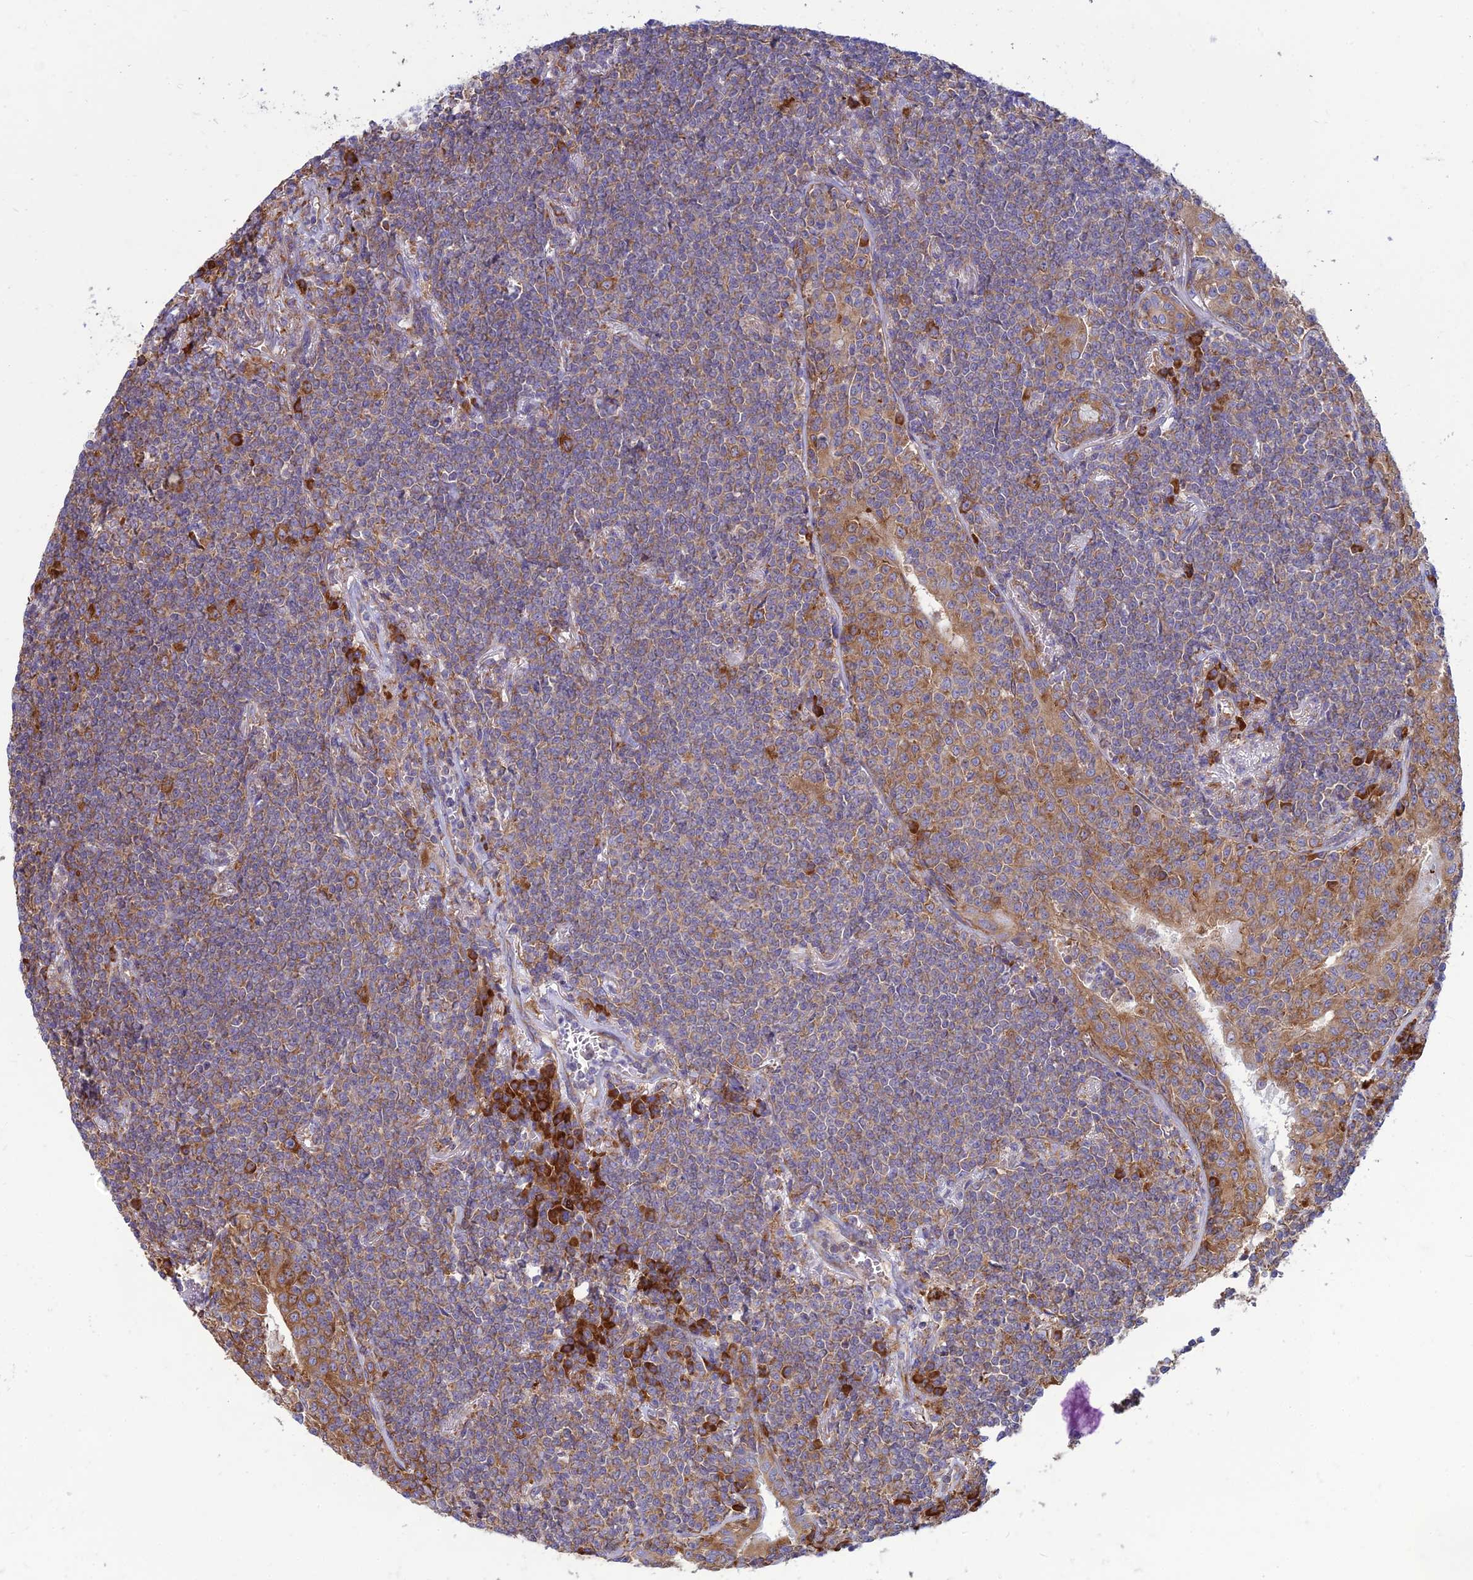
{"staining": {"intensity": "weak", "quantity": "25%-75%", "location": "cytoplasmic/membranous"}, "tissue": "lymphoma", "cell_type": "Tumor cells", "image_type": "cancer", "snomed": [{"axis": "morphology", "description": "Malignant lymphoma, non-Hodgkin's type, Low grade"}, {"axis": "topography", "description": "Lung"}], "caption": "Protein expression analysis of human malignant lymphoma, non-Hodgkin's type (low-grade) reveals weak cytoplasmic/membranous positivity in approximately 25%-75% of tumor cells.", "gene": "RPL17-C18orf32", "patient": {"sex": "female", "age": 71}}